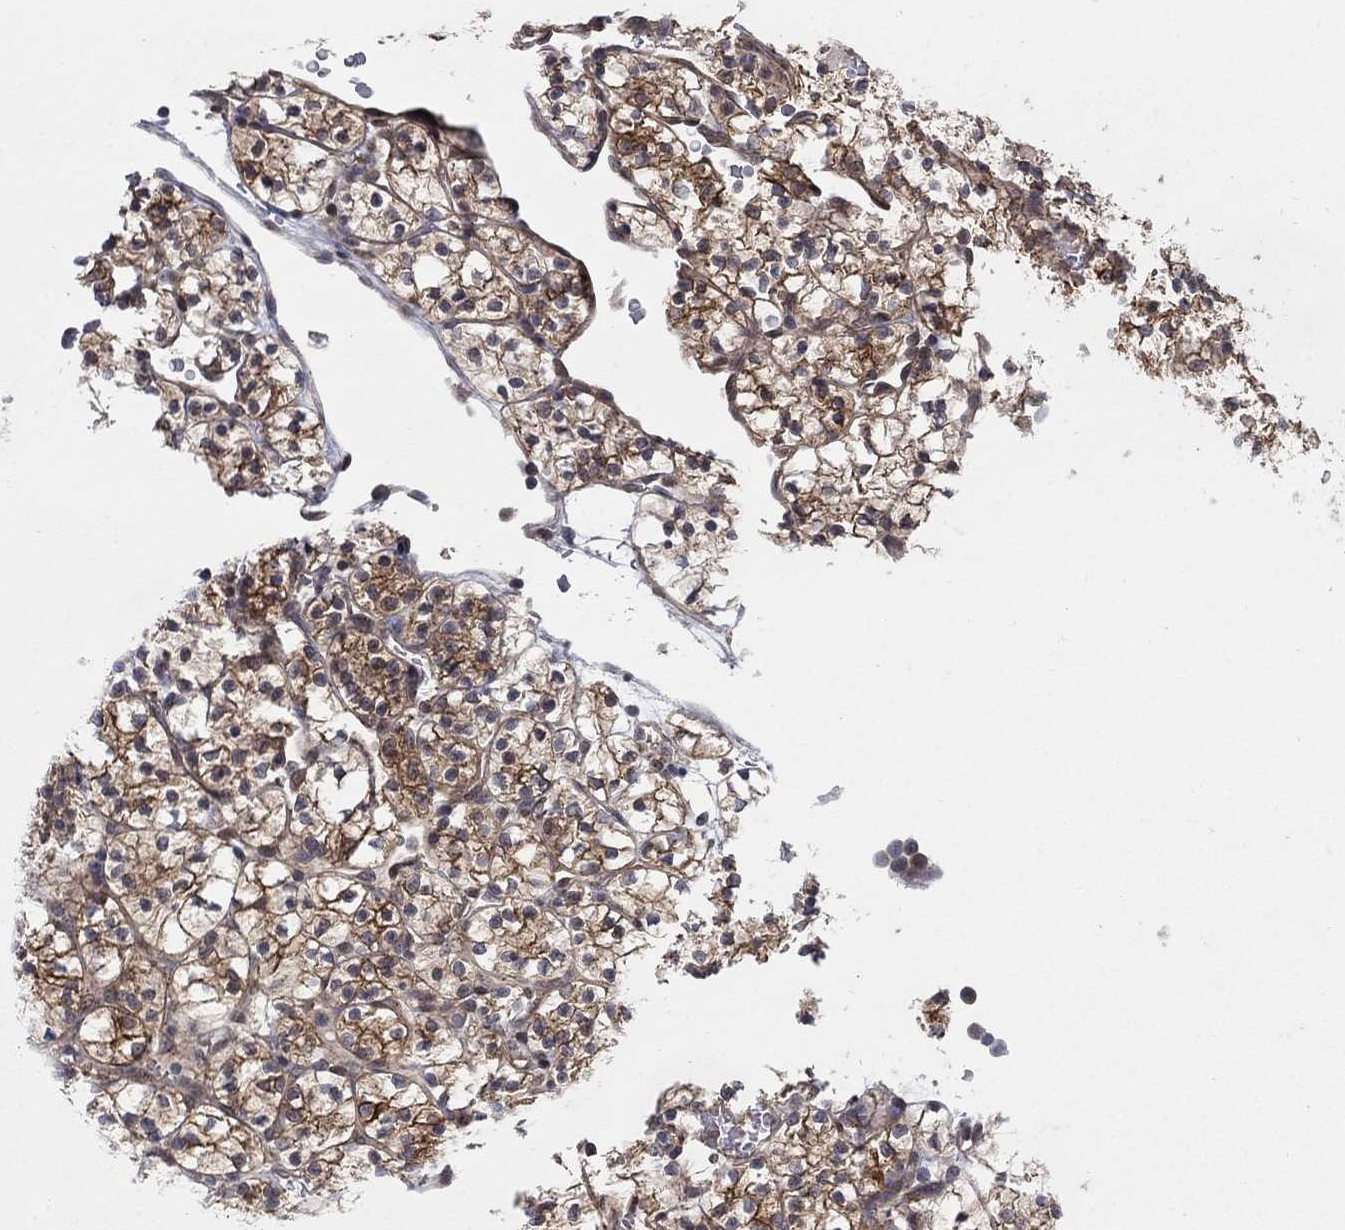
{"staining": {"intensity": "strong", "quantity": "25%-75%", "location": "cytoplasmic/membranous"}, "tissue": "renal cancer", "cell_type": "Tumor cells", "image_type": "cancer", "snomed": [{"axis": "morphology", "description": "Adenocarcinoma, NOS"}, {"axis": "topography", "description": "Kidney"}], "caption": "Protein analysis of renal adenocarcinoma tissue reveals strong cytoplasmic/membranous staining in about 25%-75% of tumor cells.", "gene": "SH3RF1", "patient": {"sex": "female", "age": 89}}